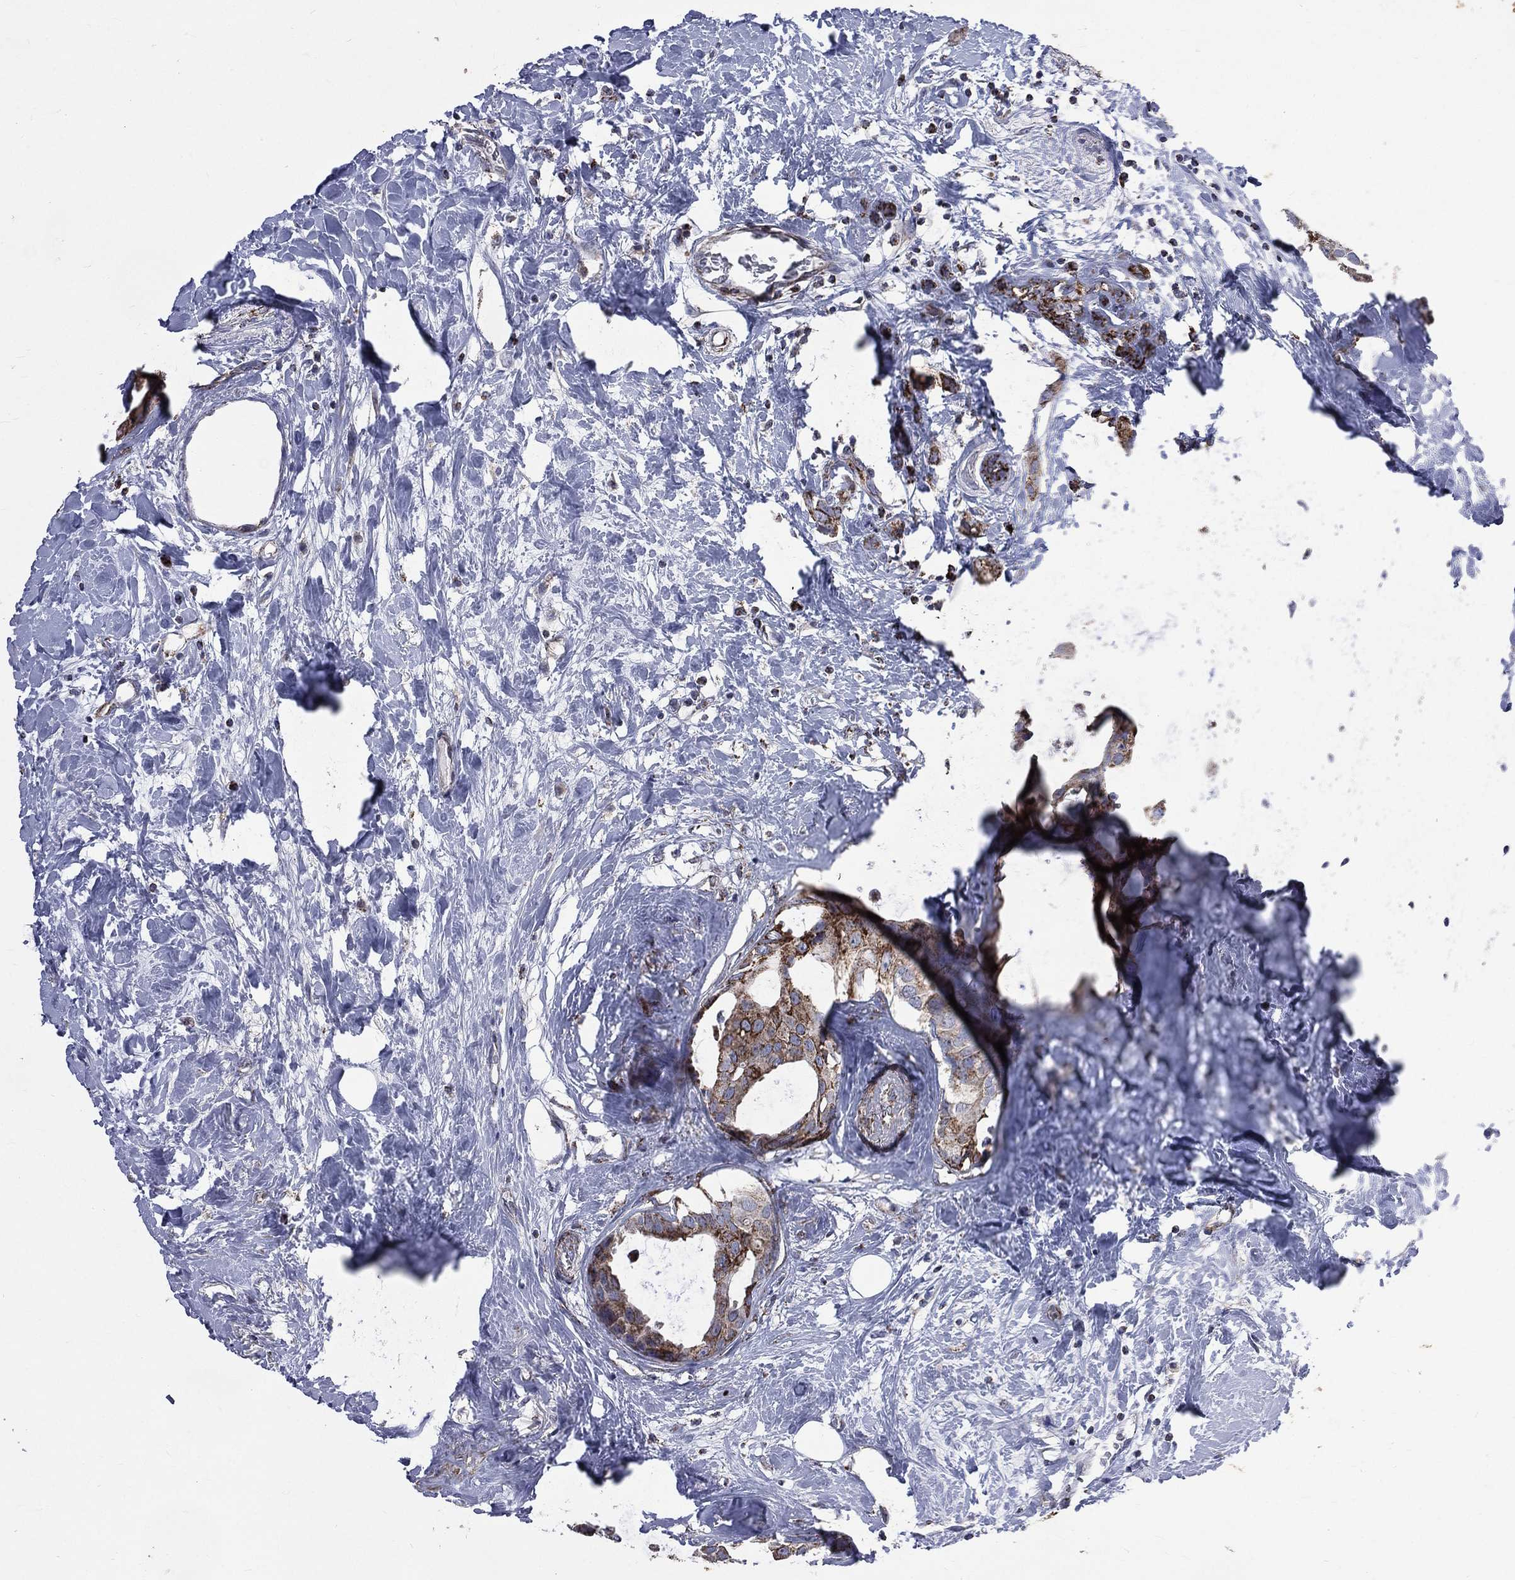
{"staining": {"intensity": "strong", "quantity": "<25%", "location": "cytoplasmic/membranous"}, "tissue": "breast cancer", "cell_type": "Tumor cells", "image_type": "cancer", "snomed": [{"axis": "morphology", "description": "Duct carcinoma"}, {"axis": "topography", "description": "Breast"}], "caption": "Immunohistochemical staining of breast cancer demonstrates medium levels of strong cytoplasmic/membranous protein positivity in about <25% of tumor cells.", "gene": "GOT2", "patient": {"sex": "female", "age": 45}}